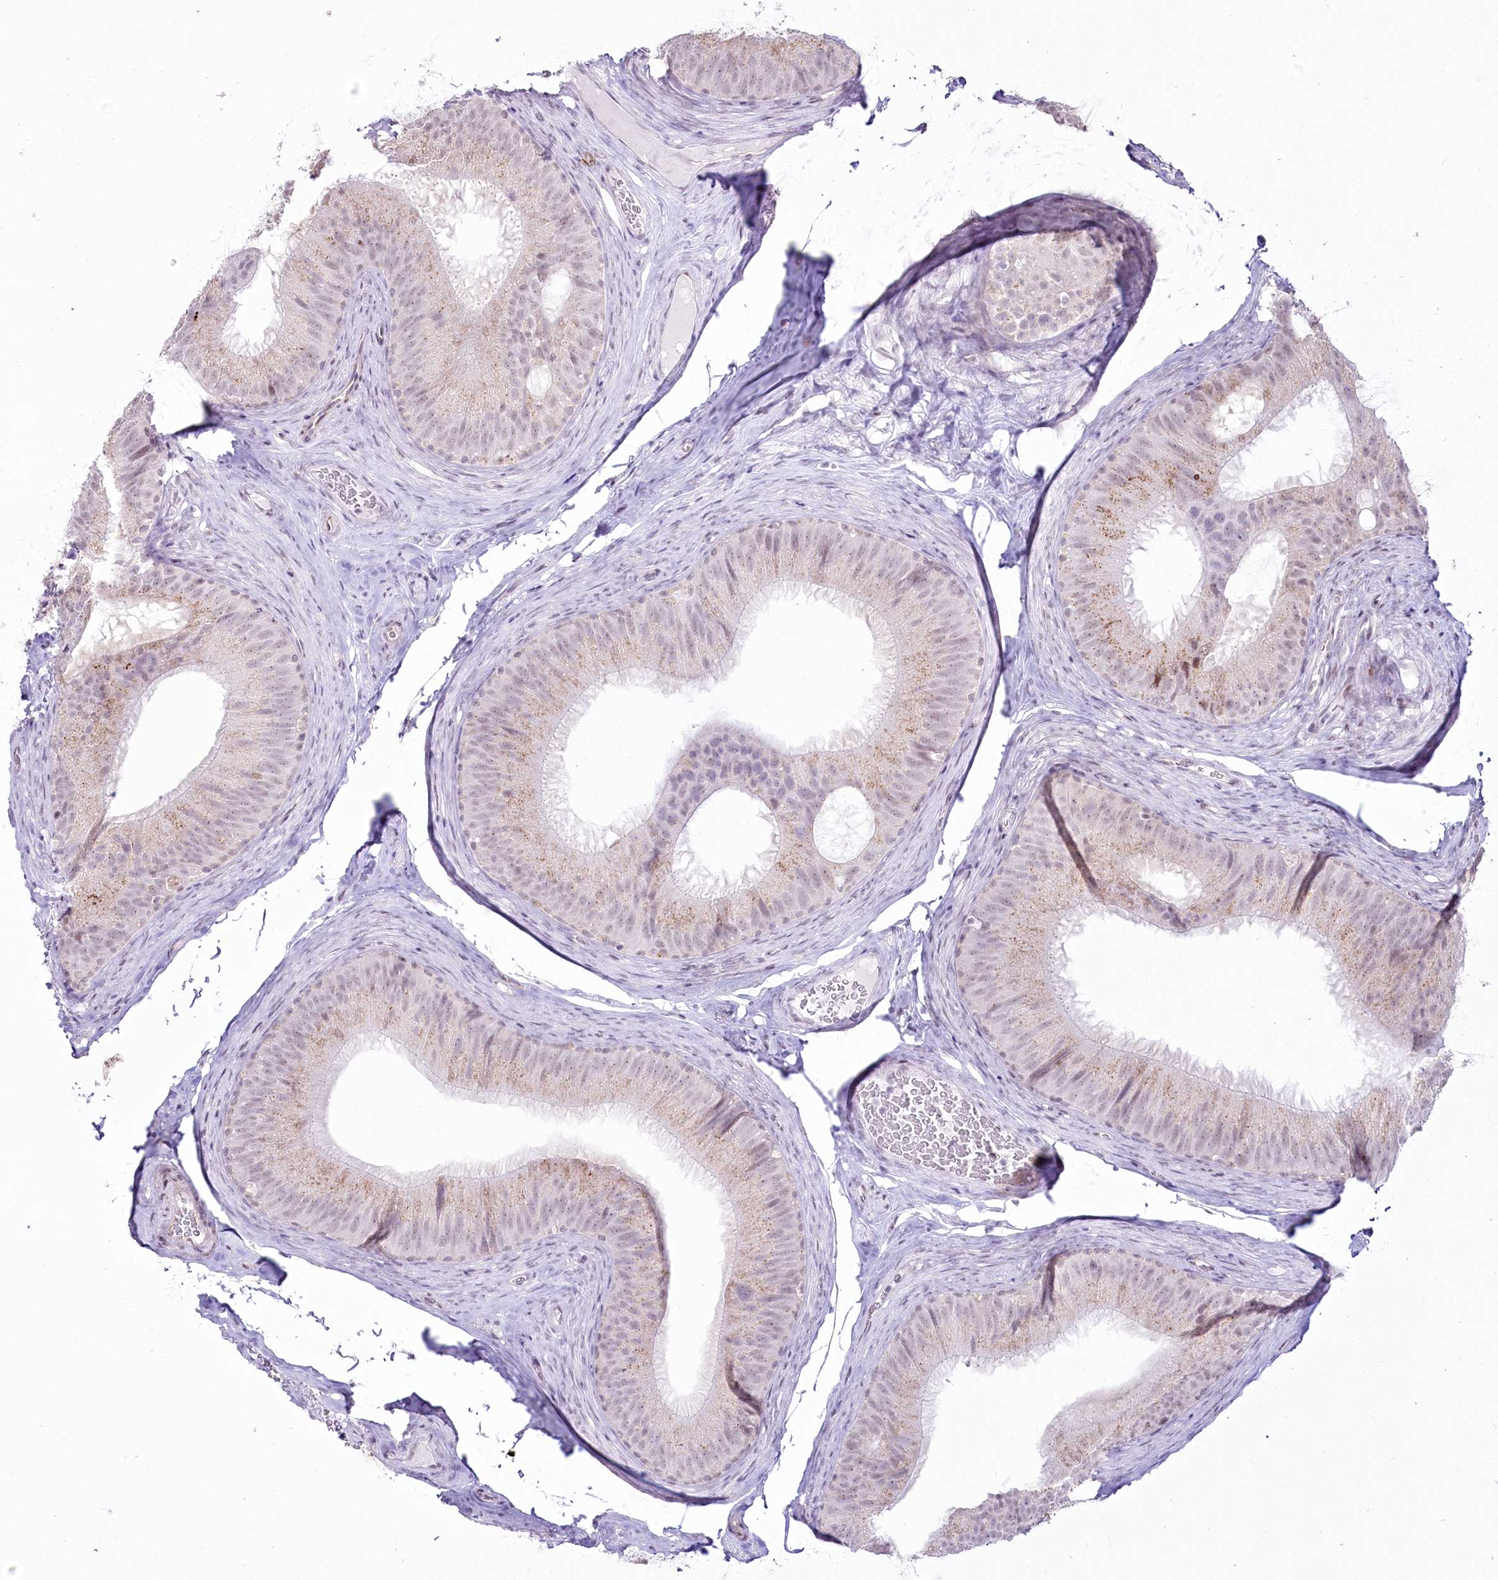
{"staining": {"intensity": "weak", "quantity": "<25%", "location": "cytoplasmic/membranous,nuclear"}, "tissue": "epididymis", "cell_type": "Glandular cells", "image_type": "normal", "snomed": [{"axis": "morphology", "description": "Normal tissue, NOS"}, {"axis": "topography", "description": "Epididymis"}], "caption": "Immunohistochemical staining of unremarkable epididymis shows no significant expression in glandular cells.", "gene": "YBX3", "patient": {"sex": "male", "age": 34}}